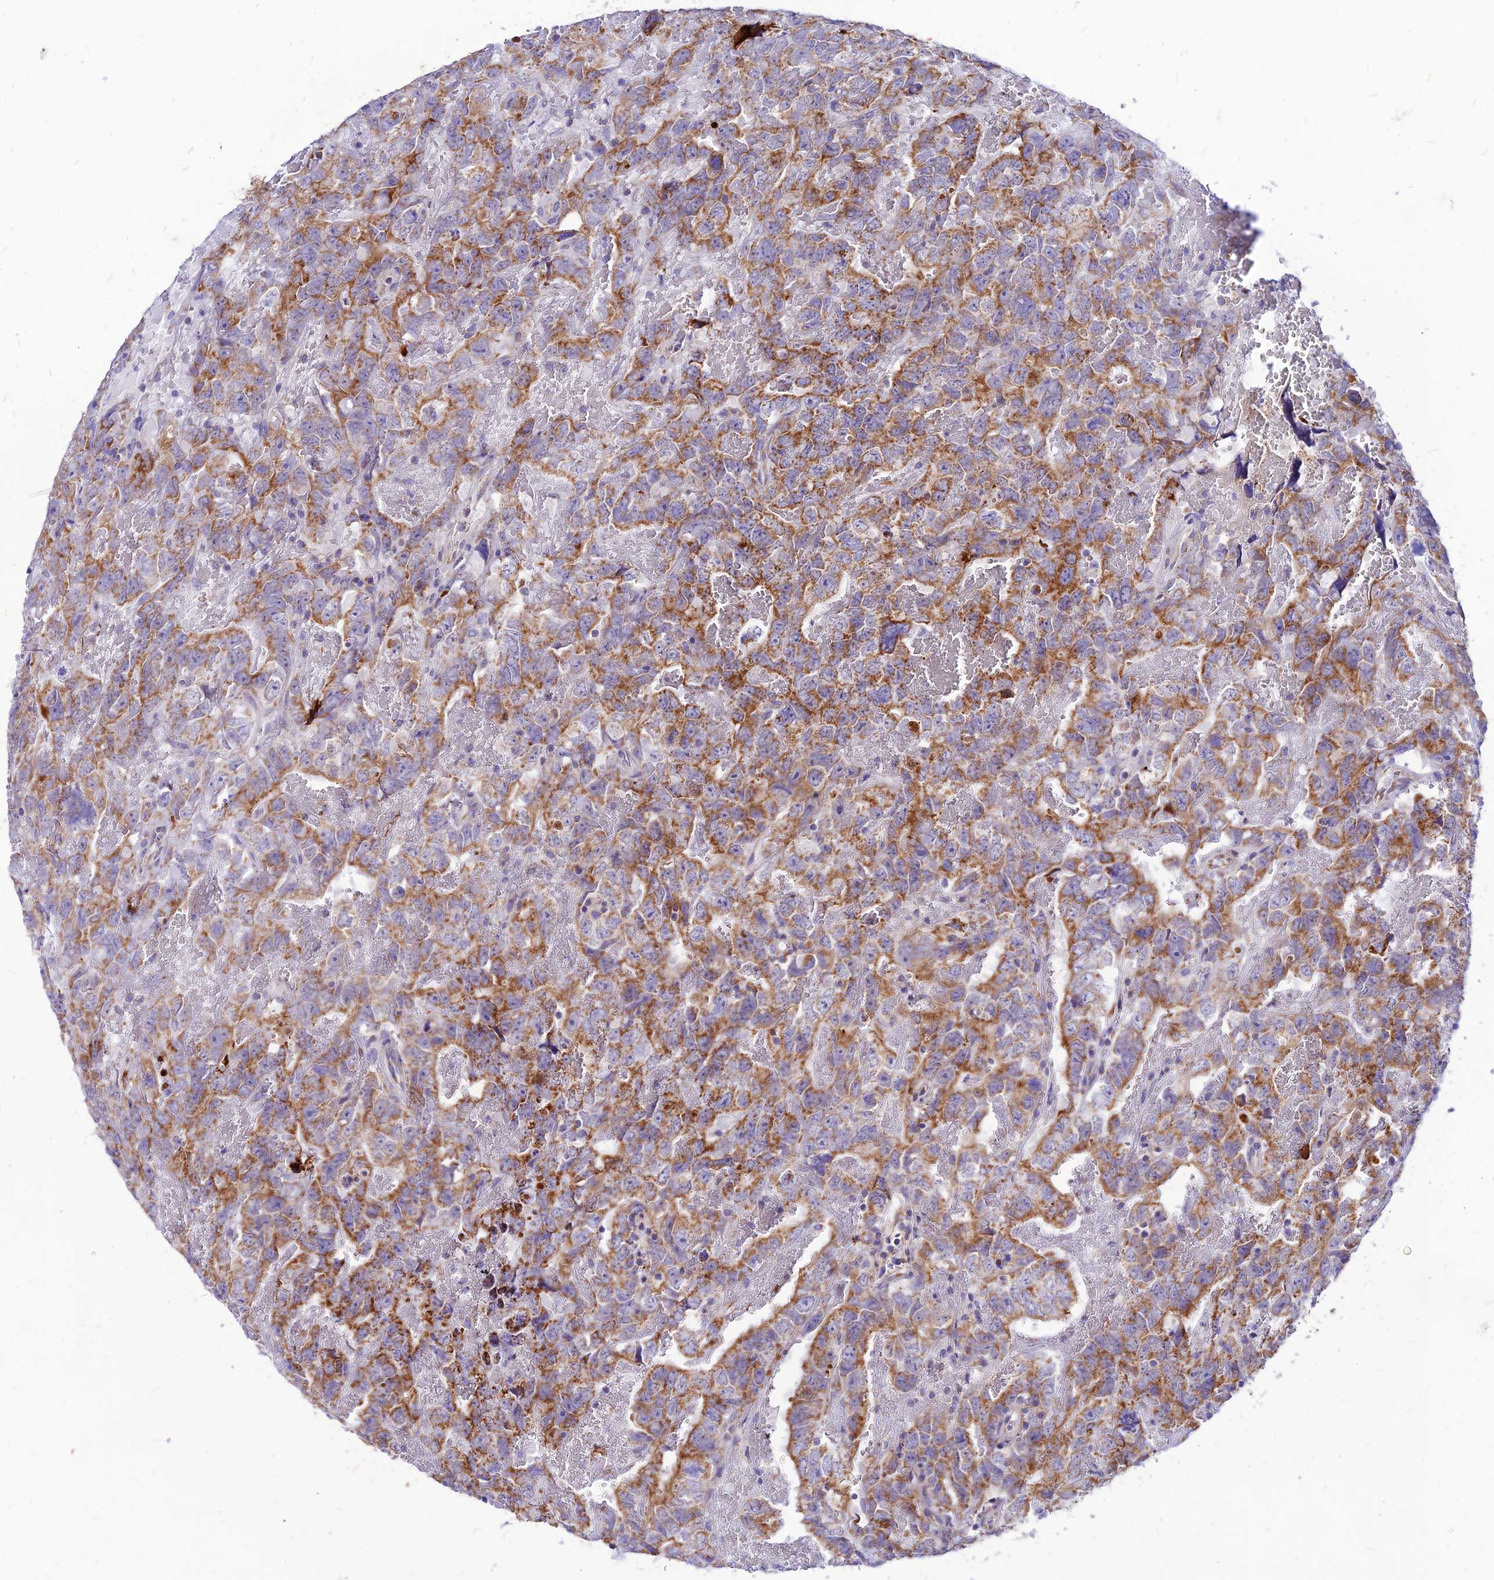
{"staining": {"intensity": "moderate", "quantity": ">75%", "location": "cytoplasmic/membranous"}, "tissue": "testis cancer", "cell_type": "Tumor cells", "image_type": "cancer", "snomed": [{"axis": "morphology", "description": "Carcinoma, Embryonal, NOS"}, {"axis": "topography", "description": "Testis"}], "caption": "Immunohistochemical staining of testis embryonal carcinoma exhibits moderate cytoplasmic/membranous protein expression in about >75% of tumor cells.", "gene": "ECI1", "patient": {"sex": "male", "age": 45}}